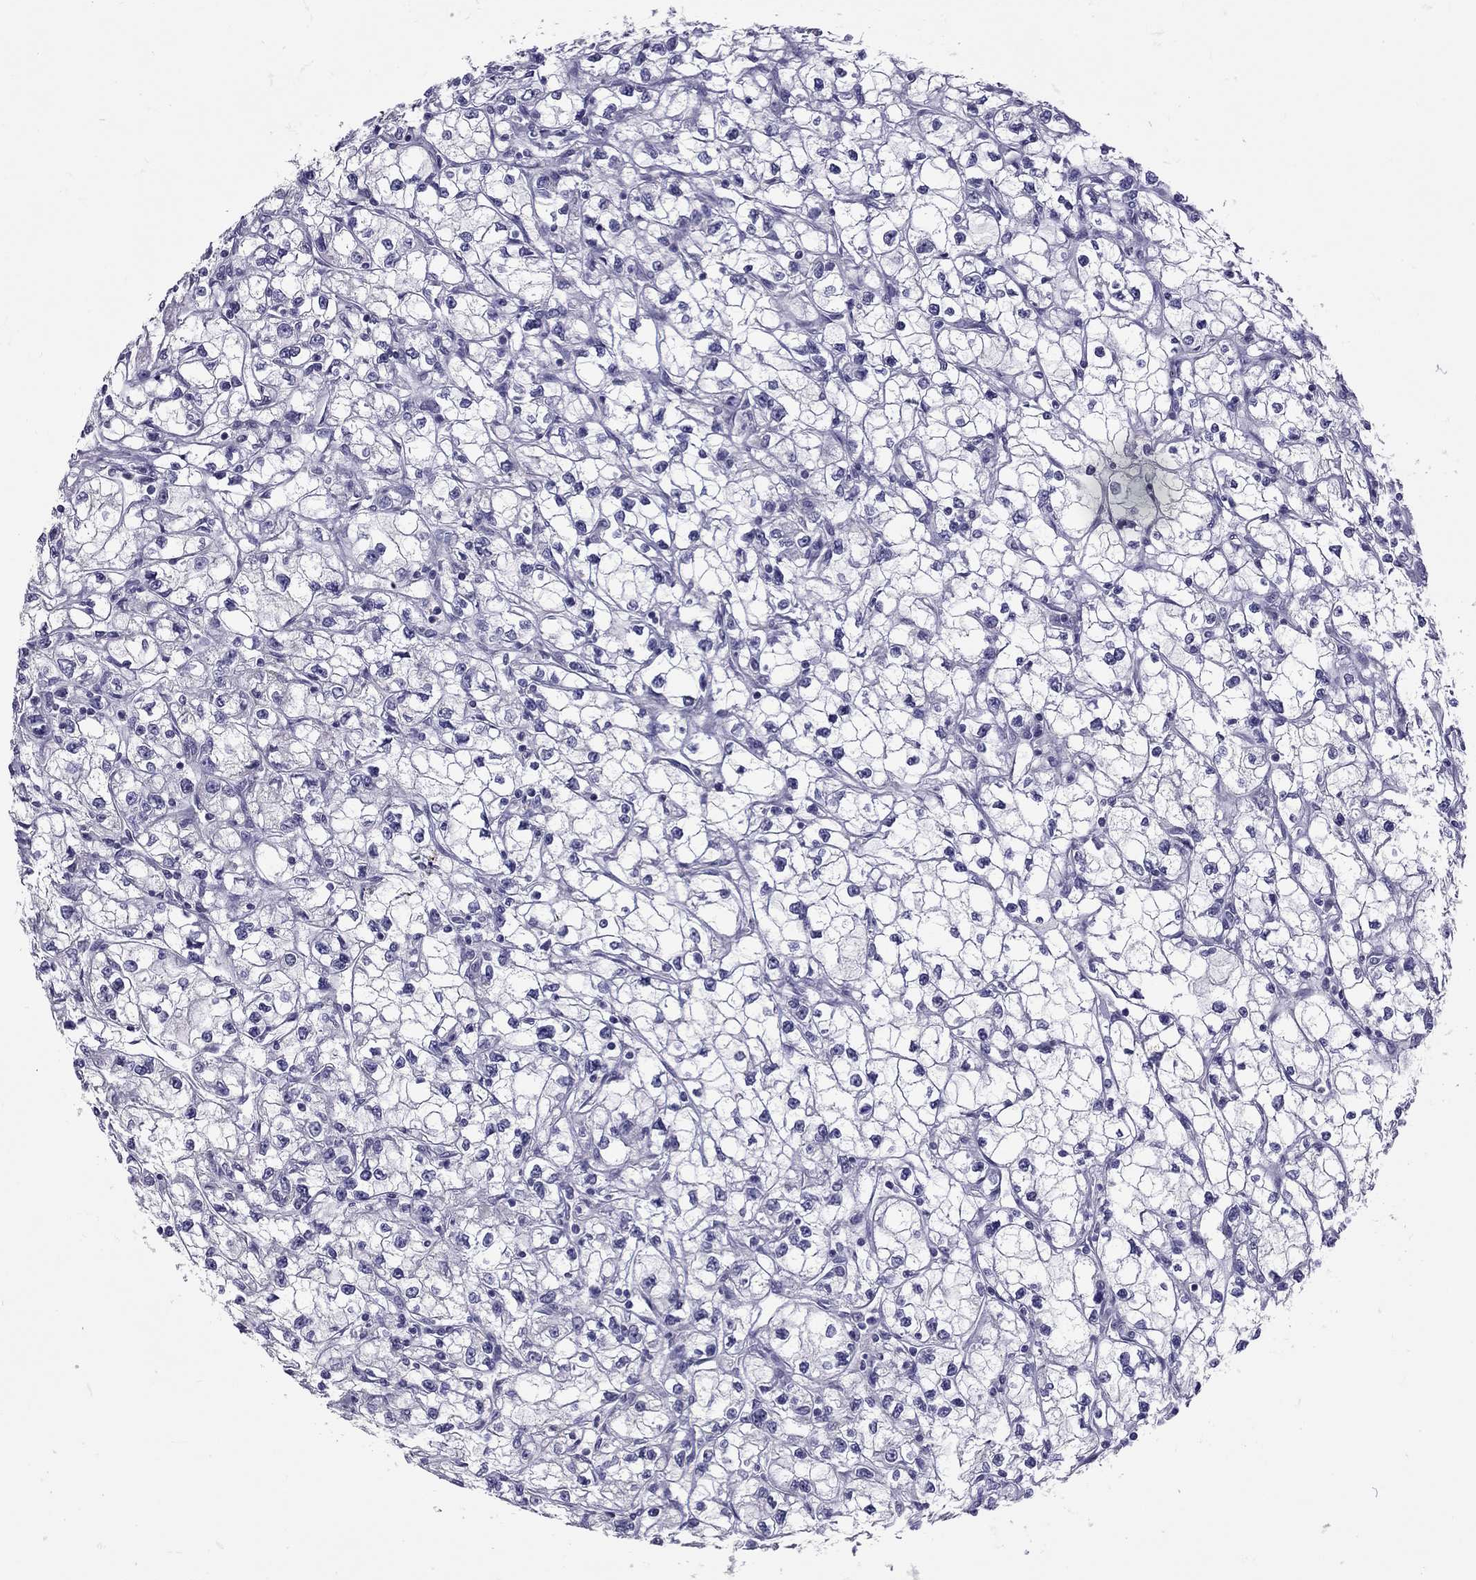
{"staining": {"intensity": "negative", "quantity": "none", "location": "none"}, "tissue": "renal cancer", "cell_type": "Tumor cells", "image_type": "cancer", "snomed": [{"axis": "morphology", "description": "Adenocarcinoma, NOS"}, {"axis": "topography", "description": "Kidney"}], "caption": "There is no significant positivity in tumor cells of renal cancer.", "gene": "PPP1R3A", "patient": {"sex": "male", "age": 67}}